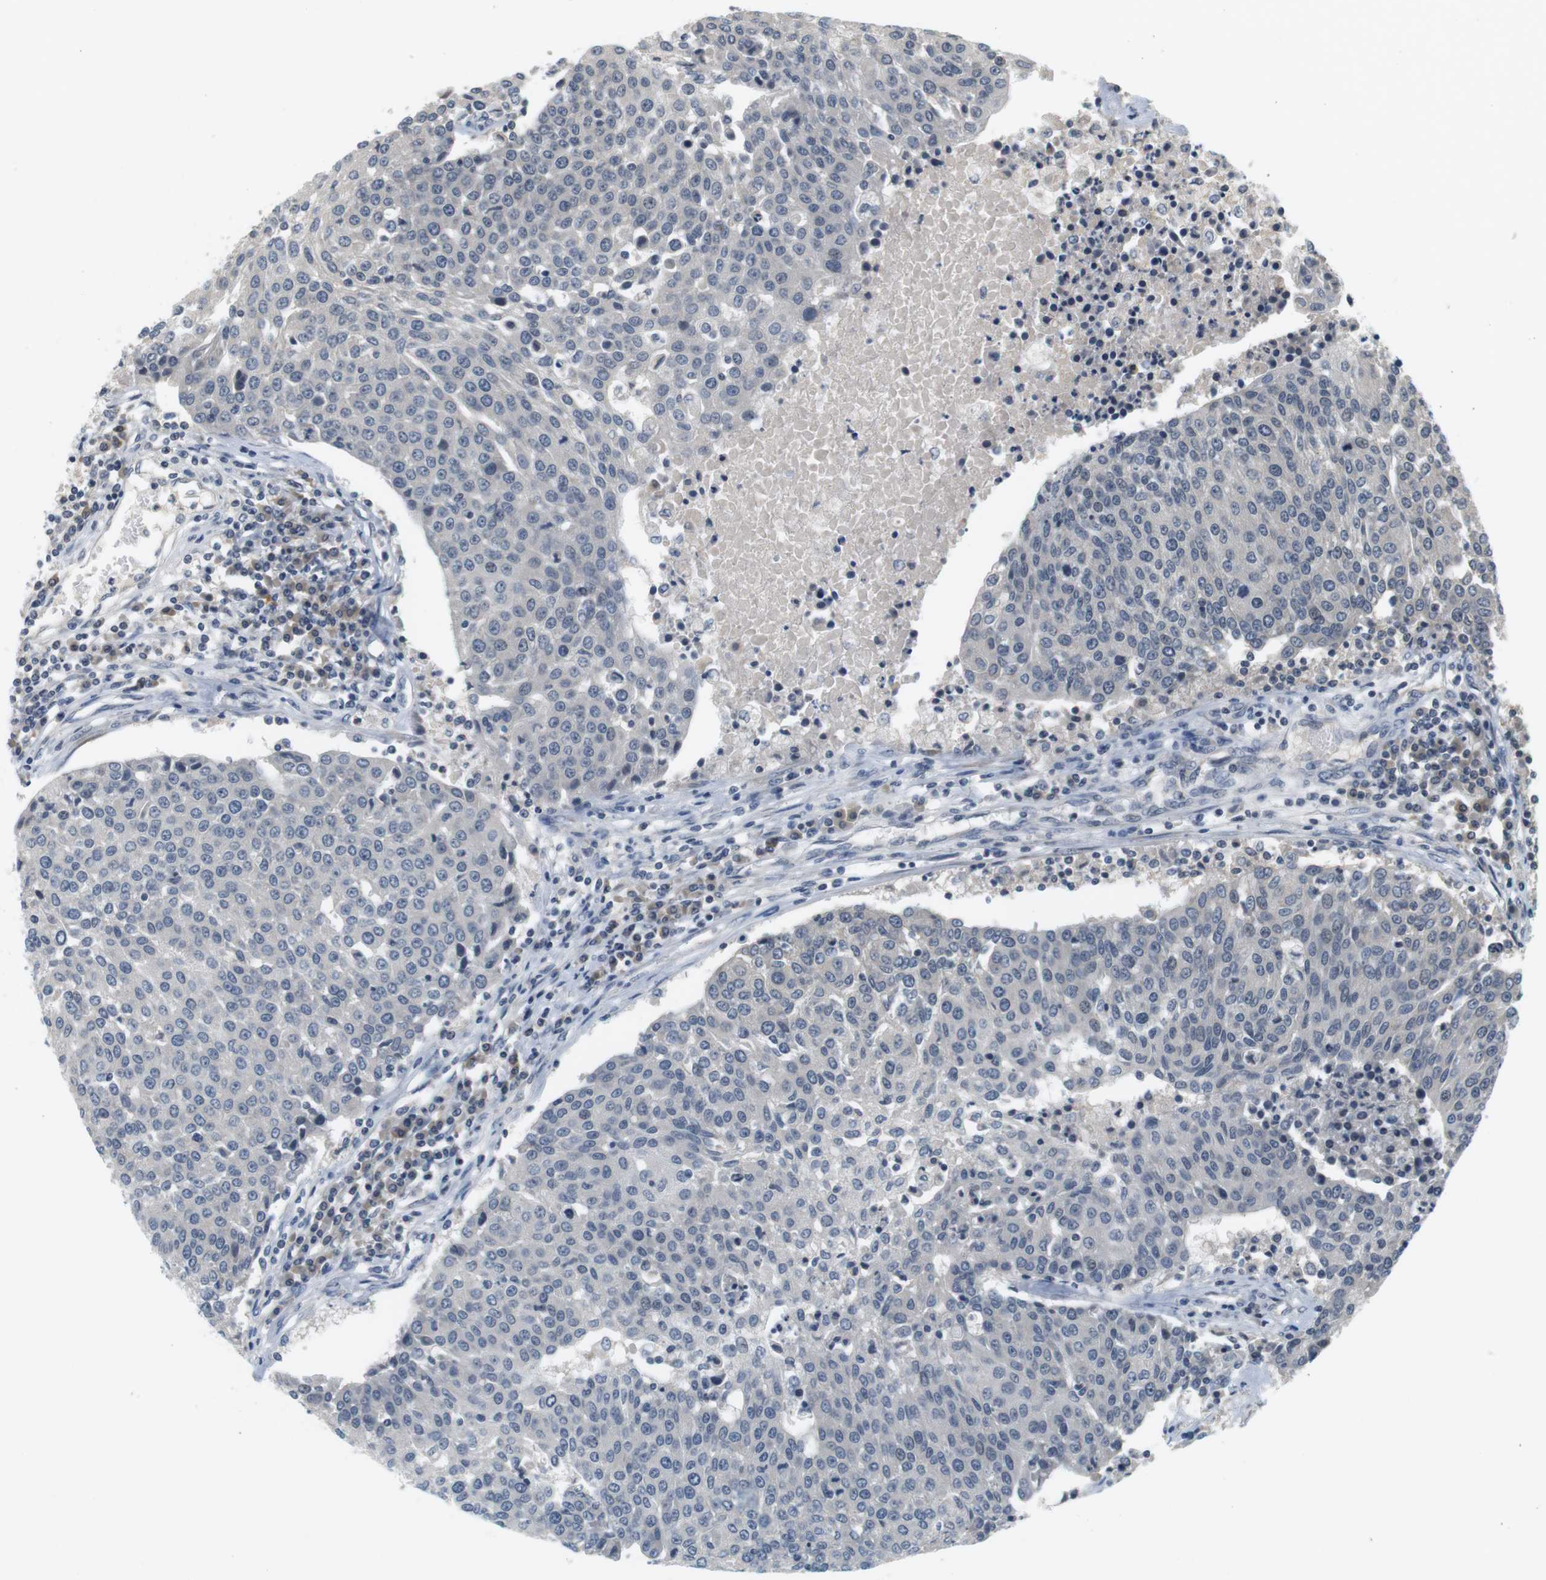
{"staining": {"intensity": "negative", "quantity": "none", "location": "none"}, "tissue": "urothelial cancer", "cell_type": "Tumor cells", "image_type": "cancer", "snomed": [{"axis": "morphology", "description": "Urothelial carcinoma, High grade"}, {"axis": "topography", "description": "Urinary bladder"}], "caption": "Immunohistochemical staining of urothelial cancer exhibits no significant staining in tumor cells. (DAB IHC, high magnification).", "gene": "WNT7A", "patient": {"sex": "female", "age": 85}}